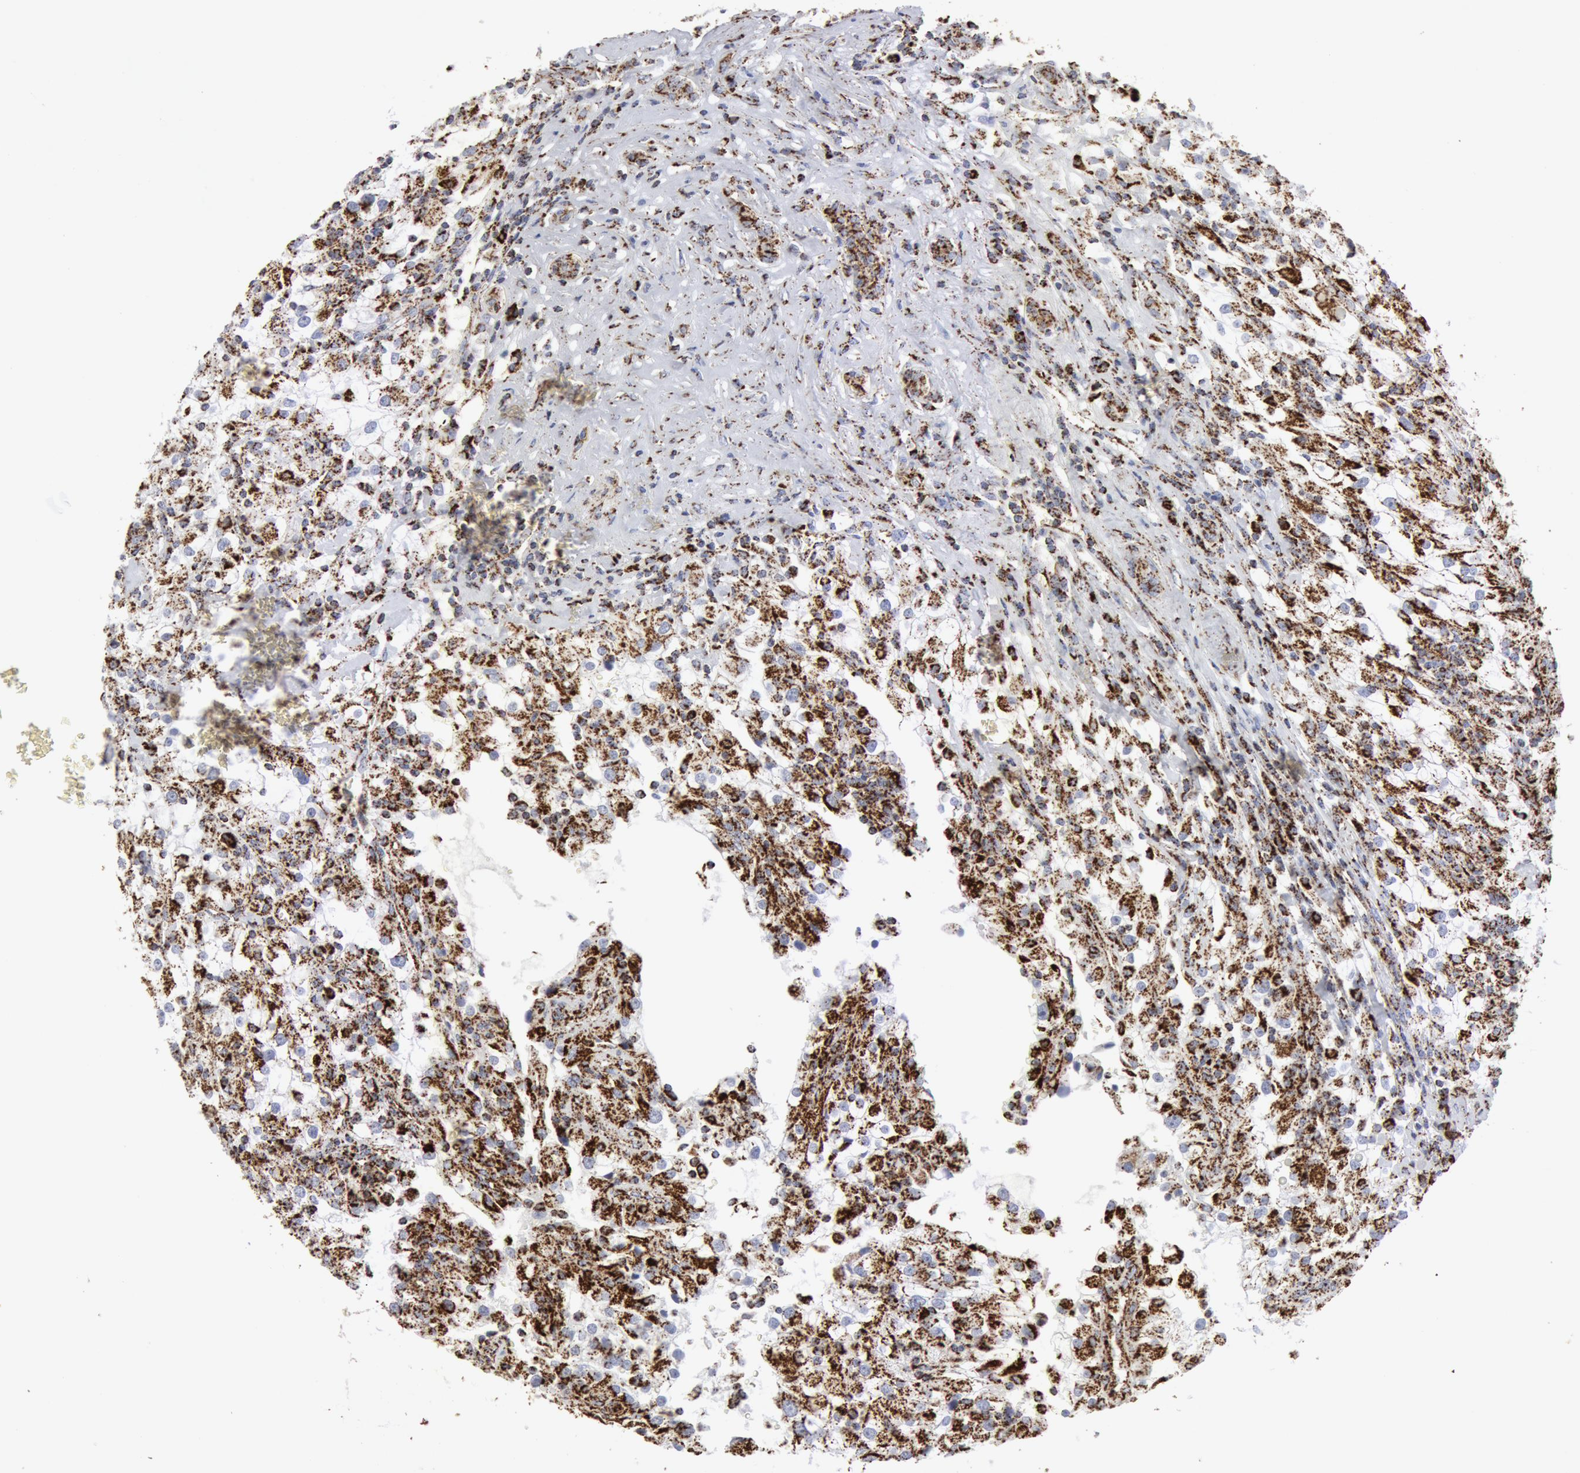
{"staining": {"intensity": "moderate", "quantity": "25%-75%", "location": "cytoplasmic/membranous"}, "tissue": "renal cancer", "cell_type": "Tumor cells", "image_type": "cancer", "snomed": [{"axis": "morphology", "description": "Adenocarcinoma, NOS"}, {"axis": "topography", "description": "Kidney"}], "caption": "Protein expression by immunohistochemistry (IHC) reveals moderate cytoplasmic/membranous staining in approximately 25%-75% of tumor cells in renal cancer (adenocarcinoma).", "gene": "ATP5F1B", "patient": {"sex": "female", "age": 52}}